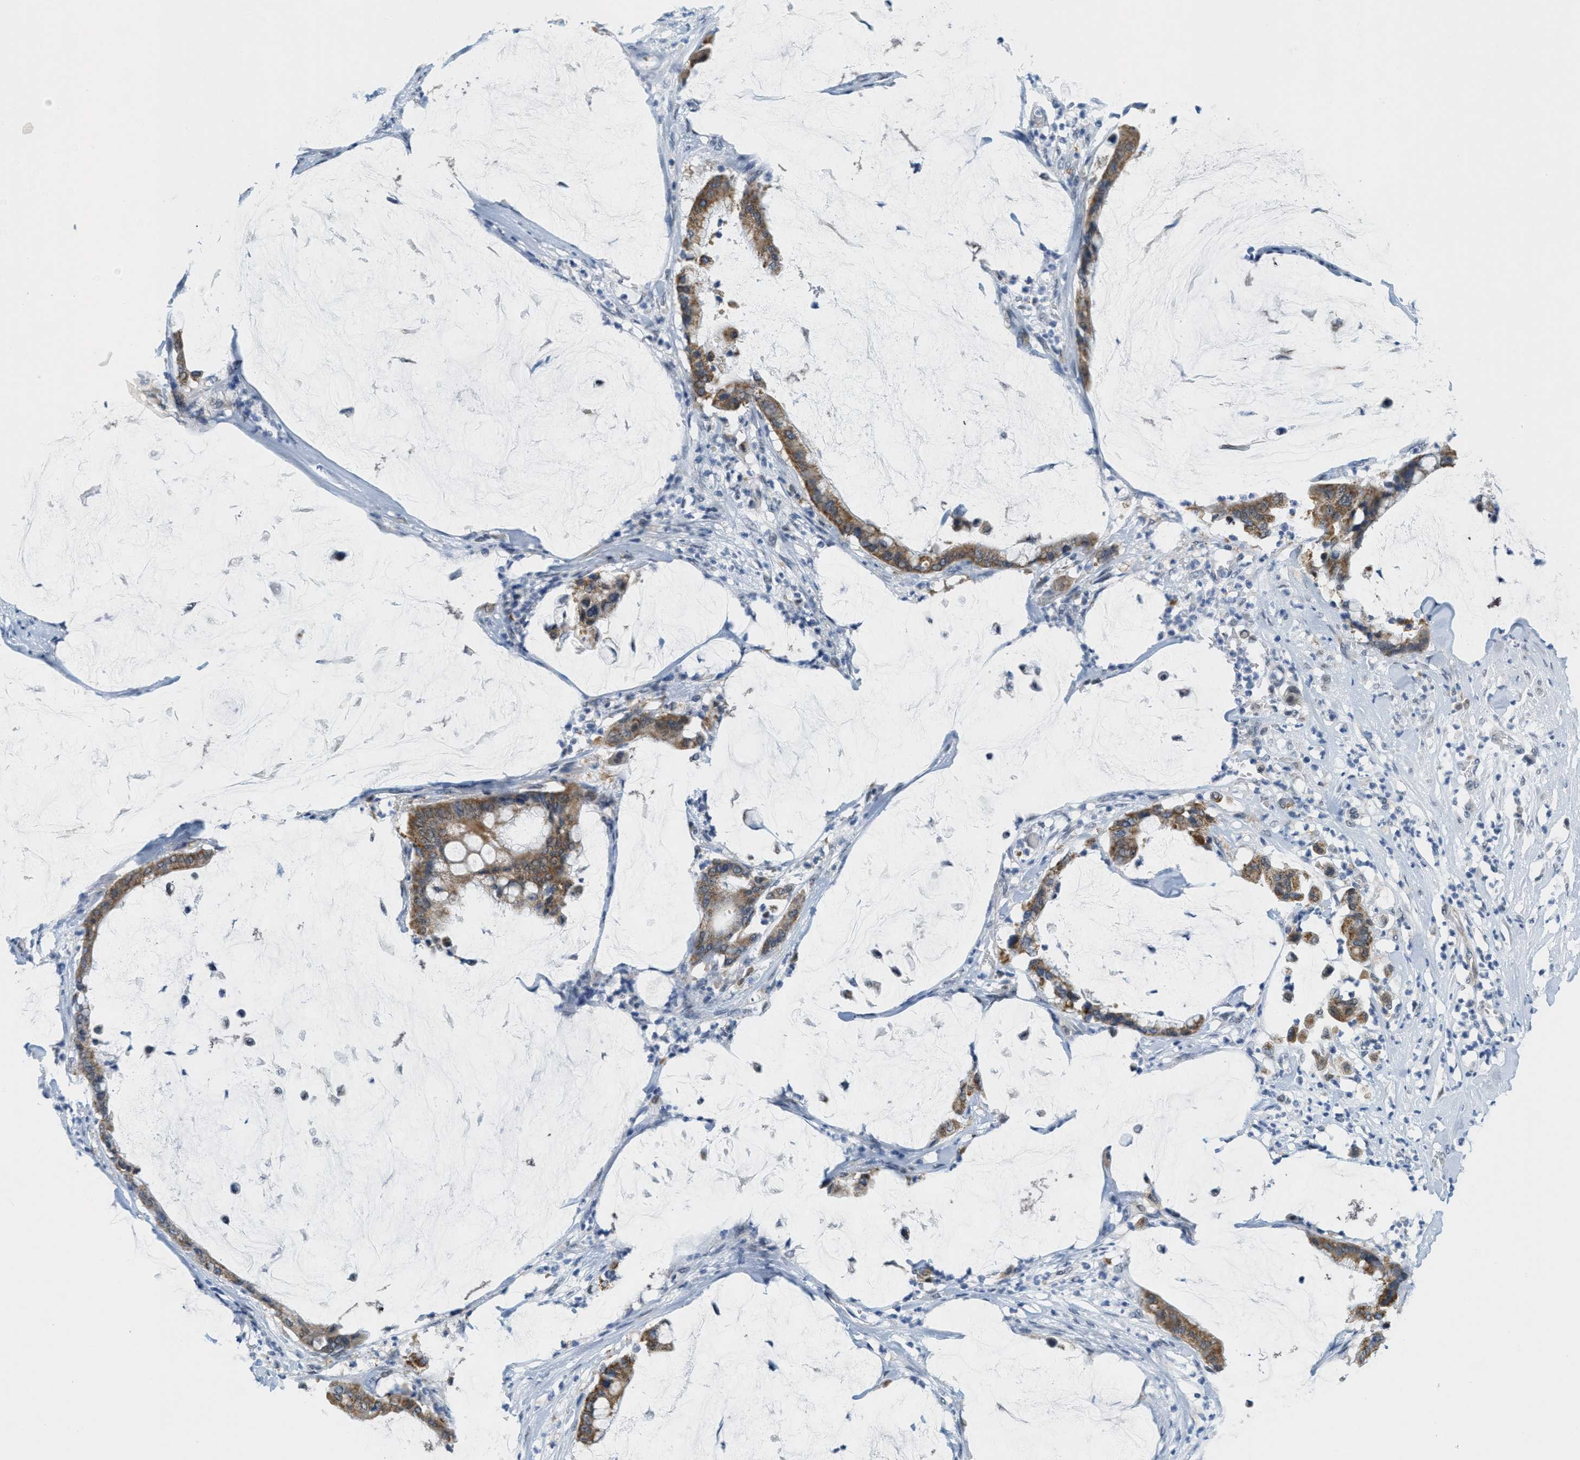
{"staining": {"intensity": "moderate", "quantity": ">75%", "location": "cytoplasmic/membranous"}, "tissue": "pancreatic cancer", "cell_type": "Tumor cells", "image_type": "cancer", "snomed": [{"axis": "morphology", "description": "Adenocarcinoma, NOS"}, {"axis": "topography", "description": "Pancreas"}], "caption": "This is an image of immunohistochemistry staining of pancreatic cancer, which shows moderate expression in the cytoplasmic/membranous of tumor cells.", "gene": "HS3ST2", "patient": {"sex": "male", "age": 41}}